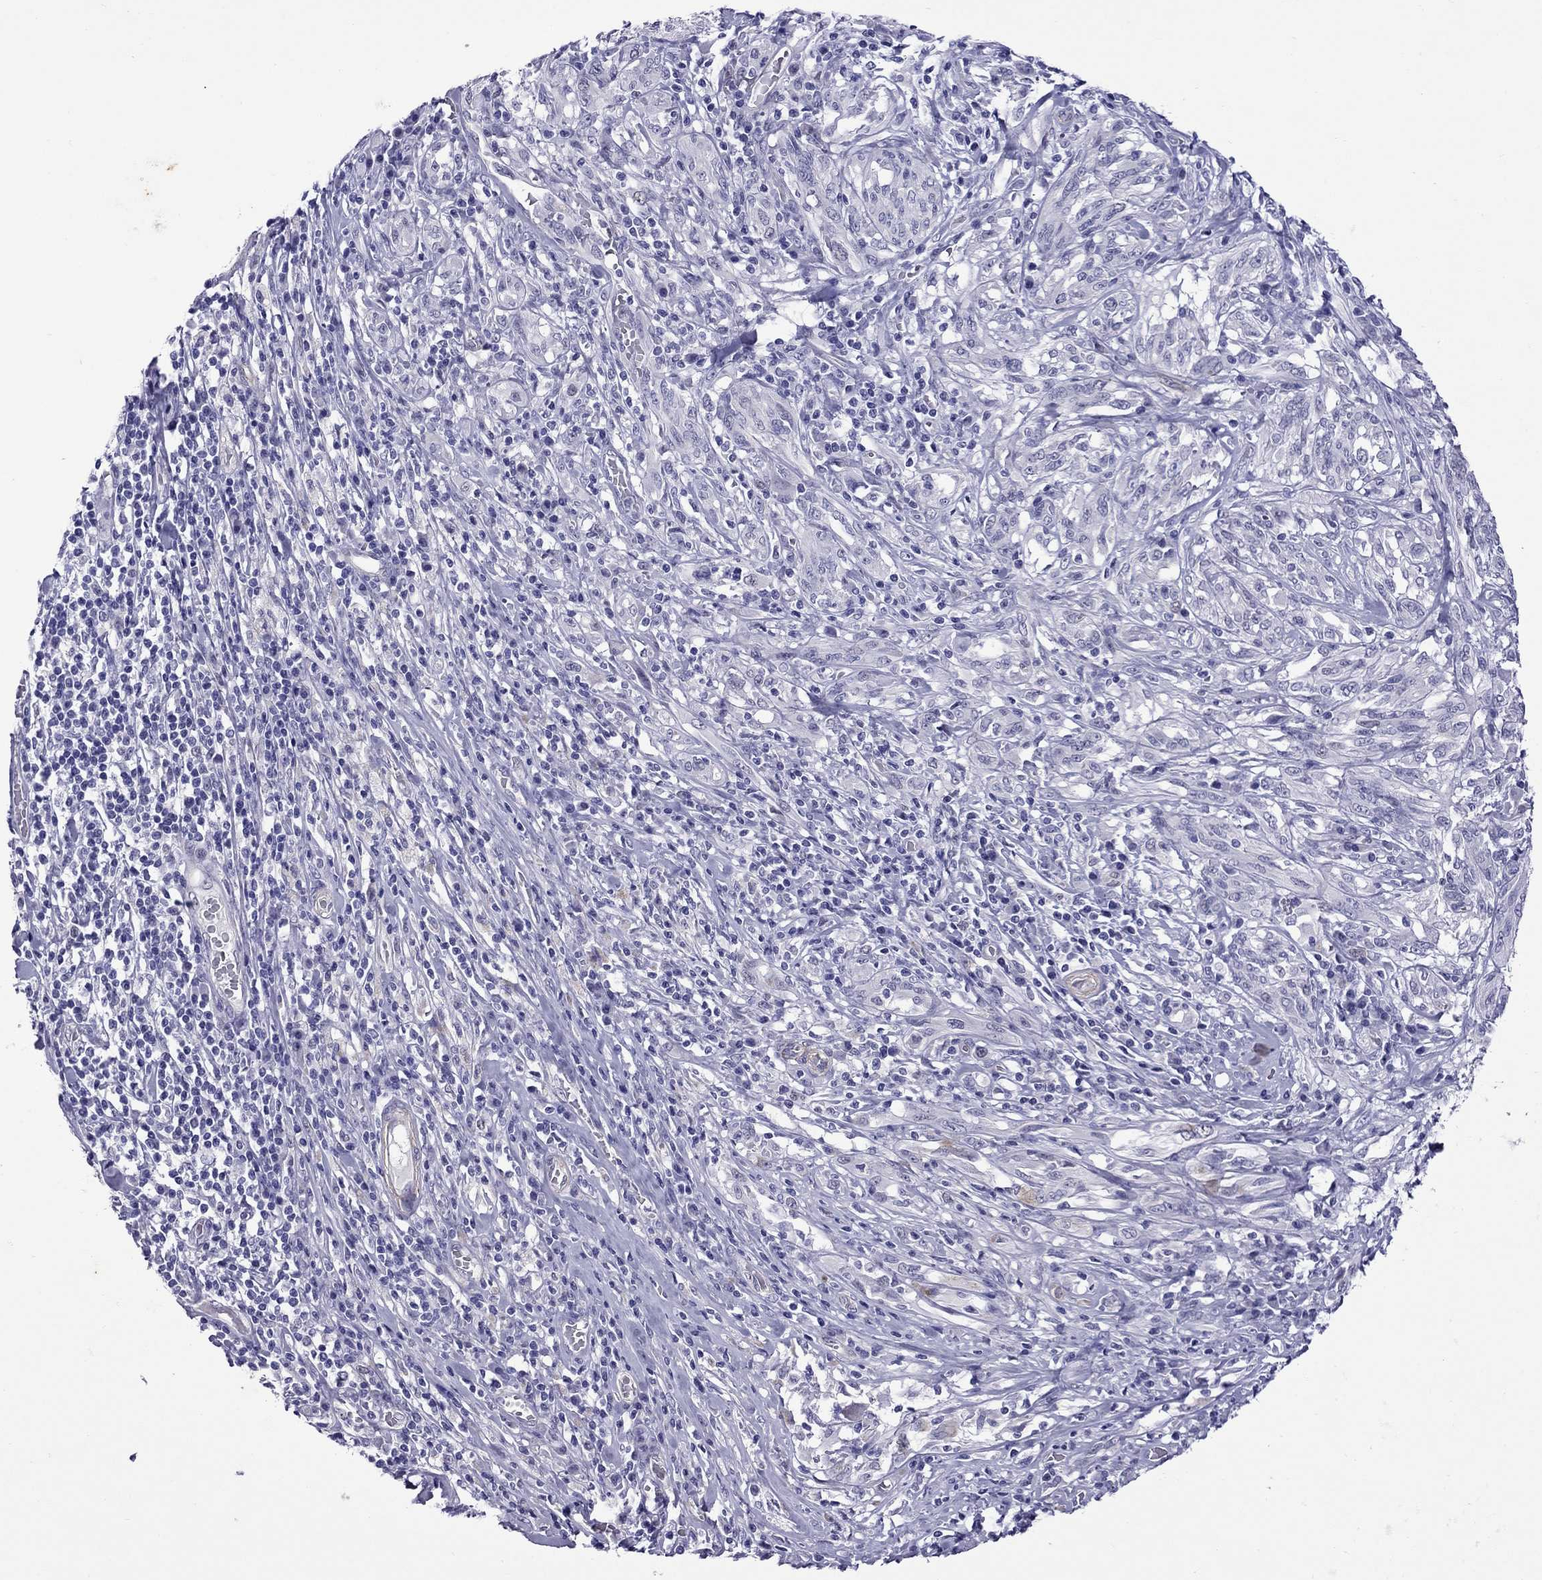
{"staining": {"intensity": "negative", "quantity": "none", "location": "none"}, "tissue": "melanoma", "cell_type": "Tumor cells", "image_type": "cancer", "snomed": [{"axis": "morphology", "description": "Malignant melanoma, NOS"}, {"axis": "topography", "description": "Skin"}], "caption": "Malignant melanoma stained for a protein using IHC displays no staining tumor cells.", "gene": "CHRNA5", "patient": {"sex": "female", "age": 91}}